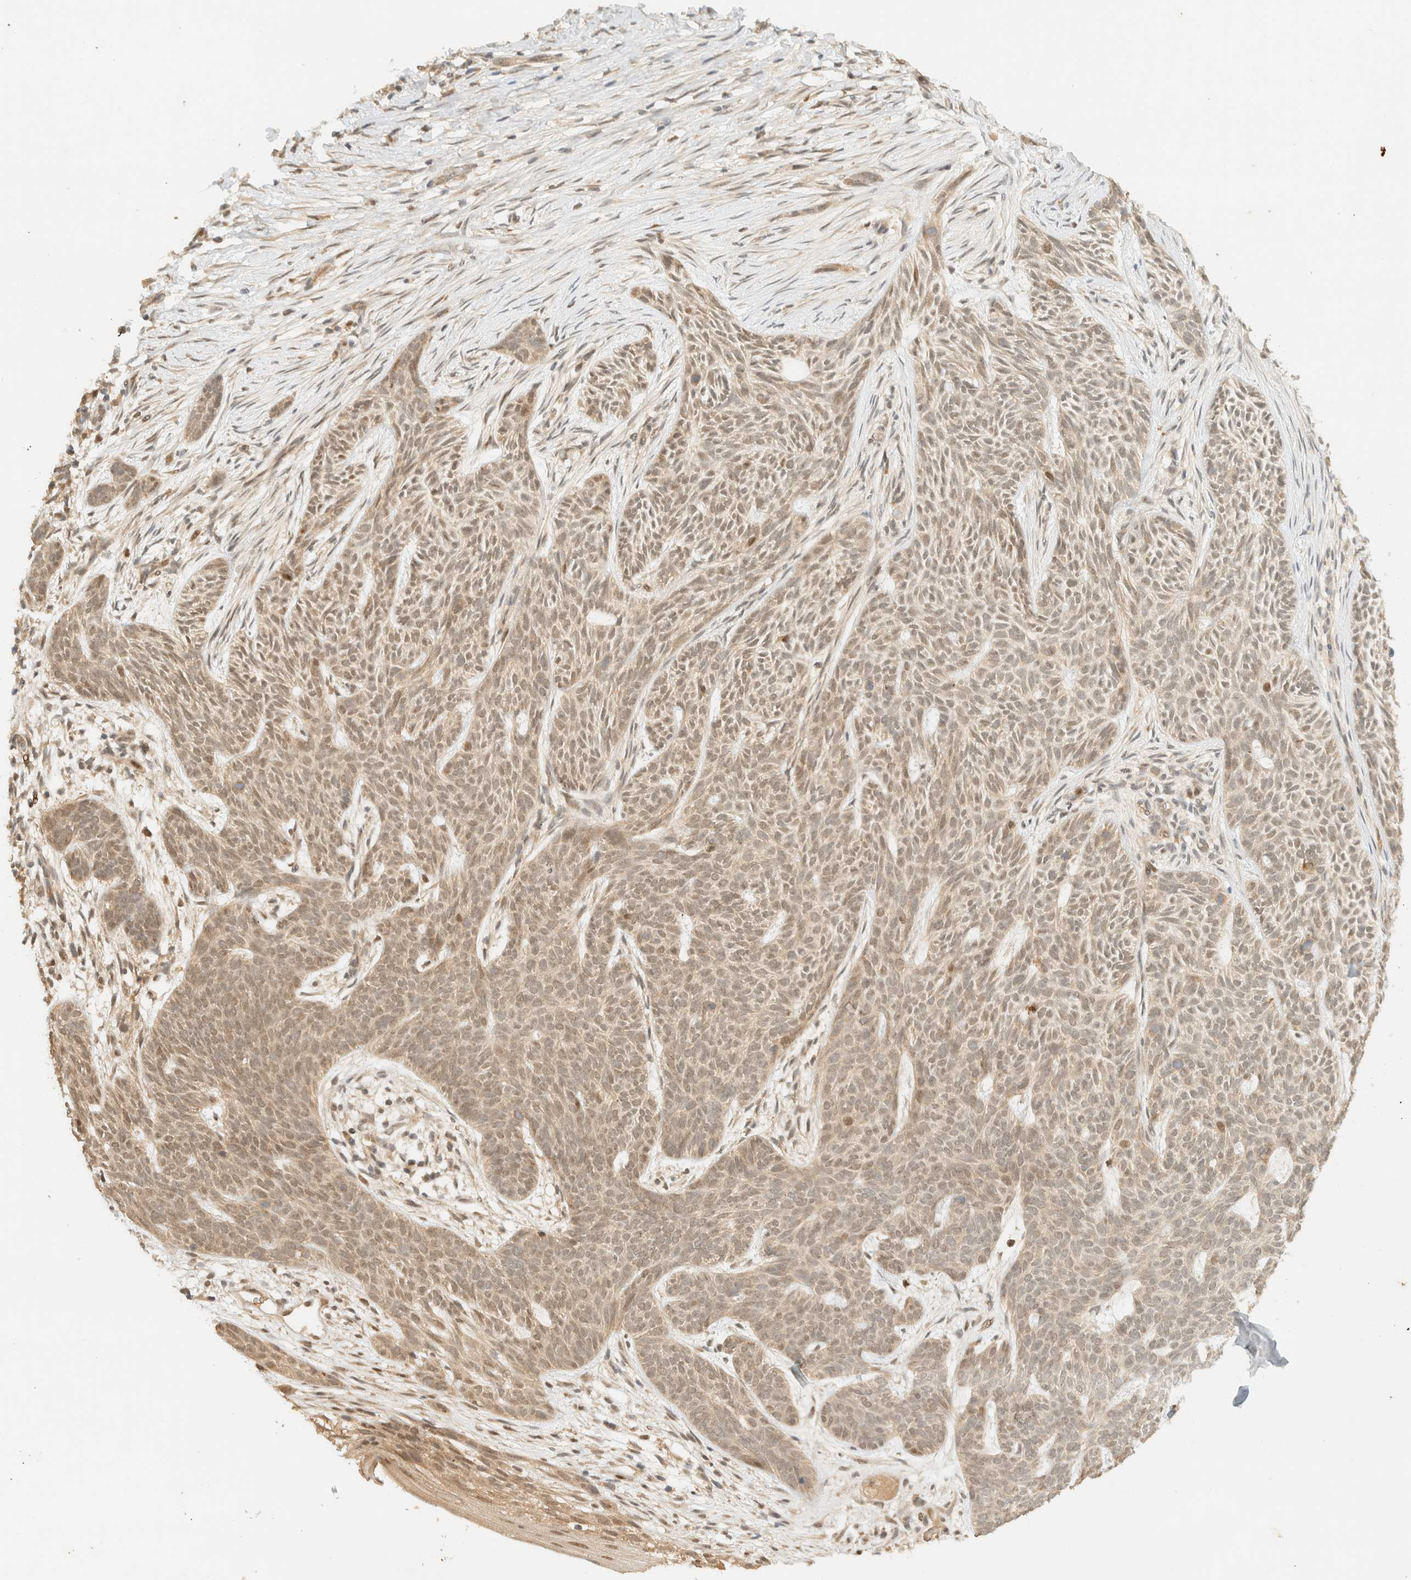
{"staining": {"intensity": "weak", "quantity": ">75%", "location": "cytoplasmic/membranous,nuclear"}, "tissue": "skin cancer", "cell_type": "Tumor cells", "image_type": "cancer", "snomed": [{"axis": "morphology", "description": "Basal cell carcinoma"}, {"axis": "topography", "description": "Skin"}], "caption": "Protein expression by immunohistochemistry (IHC) reveals weak cytoplasmic/membranous and nuclear staining in about >75% of tumor cells in basal cell carcinoma (skin). The staining was performed using DAB (3,3'-diaminobenzidine) to visualize the protein expression in brown, while the nuclei were stained in blue with hematoxylin (Magnification: 20x).", "gene": "ZBTB34", "patient": {"sex": "female", "age": 59}}